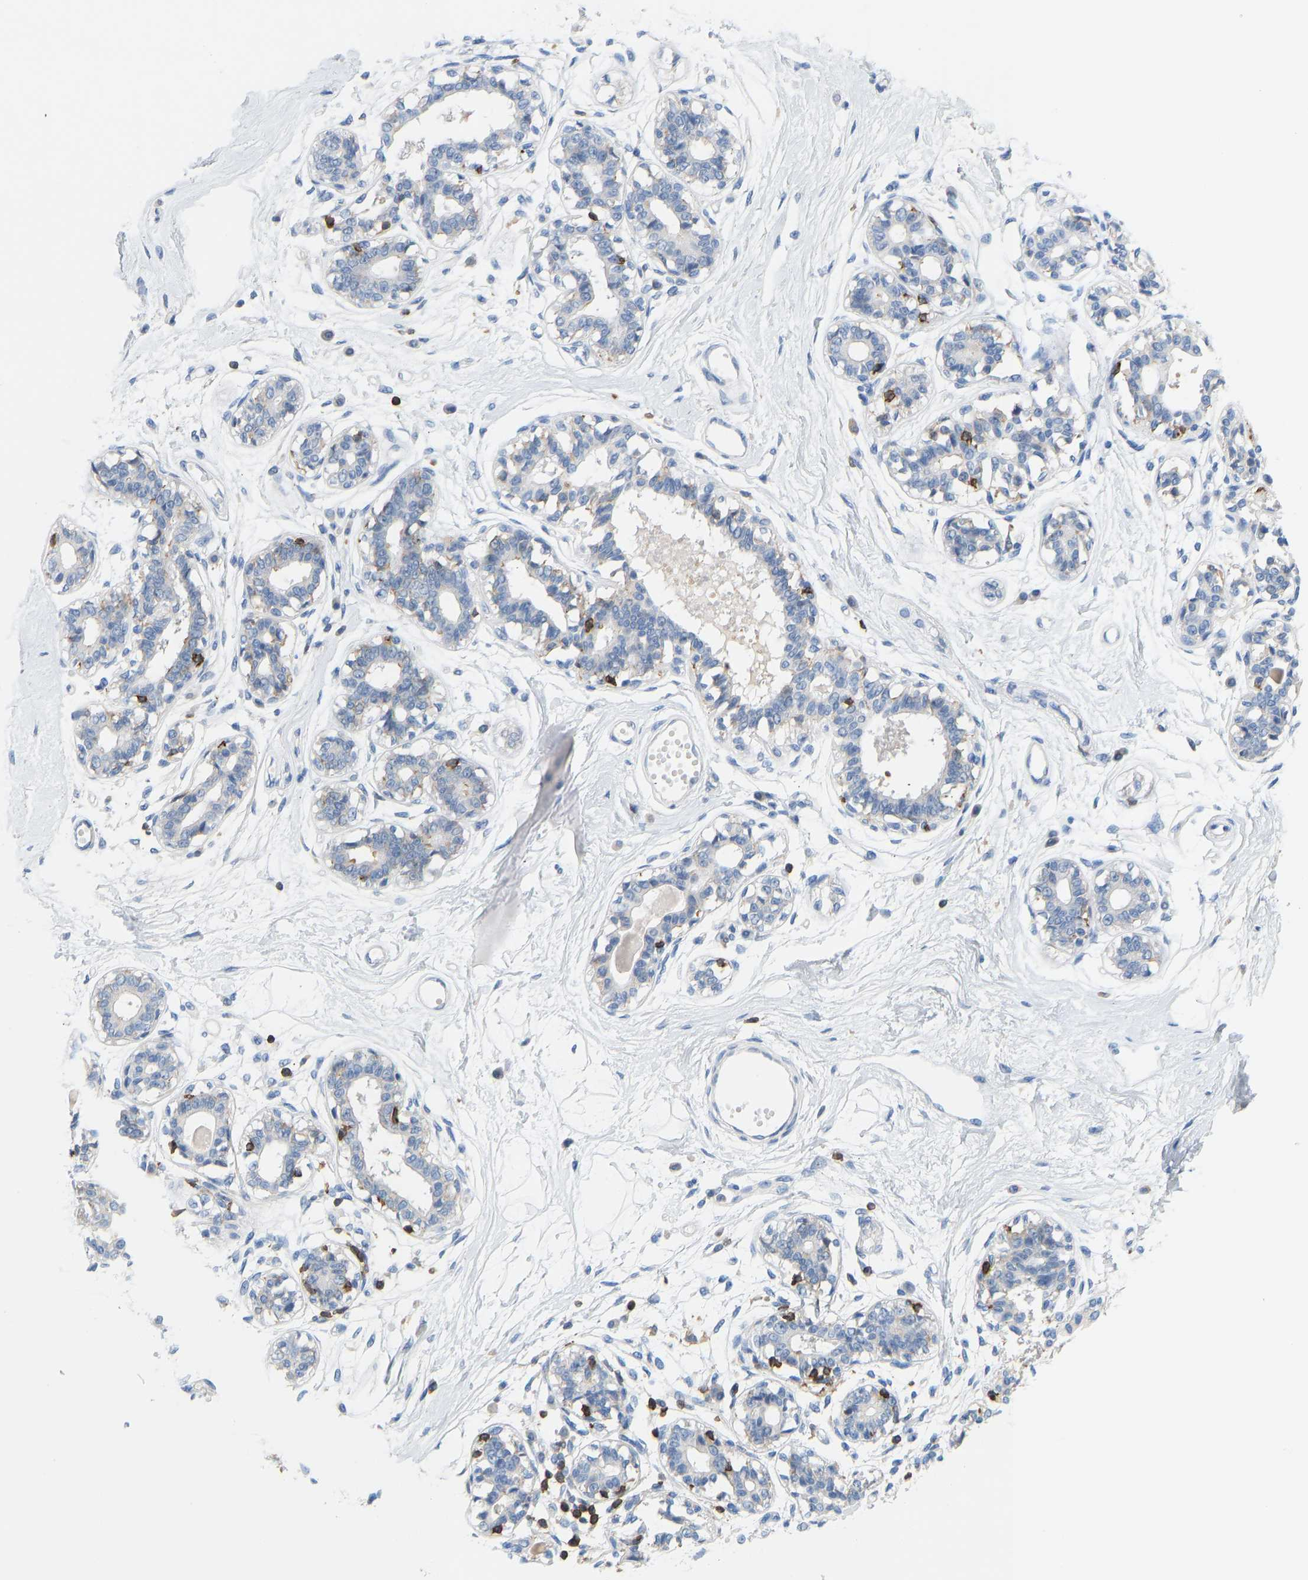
{"staining": {"intensity": "negative", "quantity": "none", "location": "none"}, "tissue": "breast", "cell_type": "Adipocytes", "image_type": "normal", "snomed": [{"axis": "morphology", "description": "Normal tissue, NOS"}, {"axis": "topography", "description": "Breast"}], "caption": "The immunohistochemistry micrograph has no significant positivity in adipocytes of breast.", "gene": "EVL", "patient": {"sex": "female", "age": 45}}